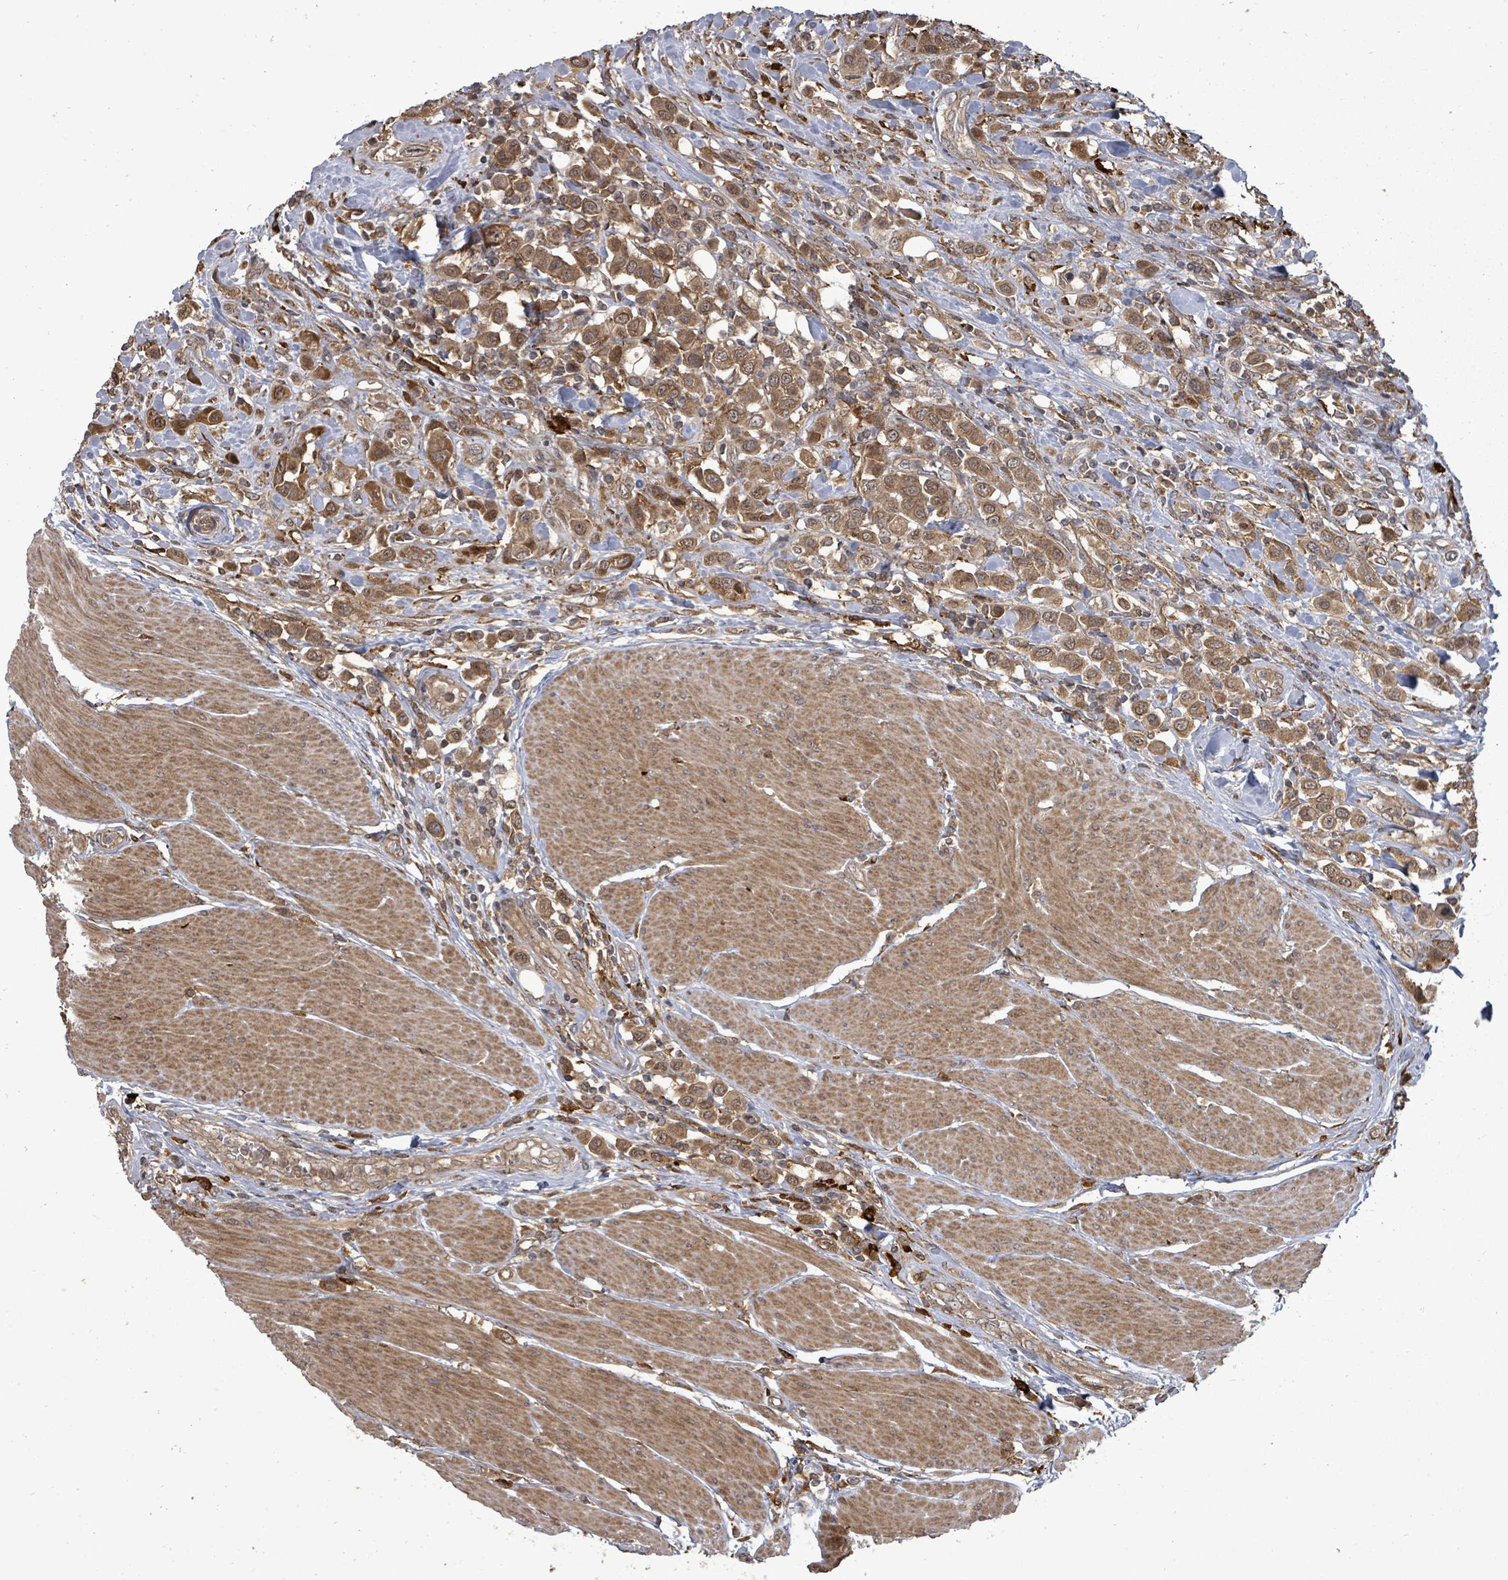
{"staining": {"intensity": "strong", "quantity": ">75%", "location": "cytoplasmic/membranous"}, "tissue": "urothelial cancer", "cell_type": "Tumor cells", "image_type": "cancer", "snomed": [{"axis": "morphology", "description": "Urothelial carcinoma, High grade"}, {"axis": "topography", "description": "Urinary bladder"}], "caption": "The immunohistochemical stain labels strong cytoplasmic/membranous expression in tumor cells of urothelial carcinoma (high-grade) tissue.", "gene": "EIF3C", "patient": {"sex": "male", "age": 50}}